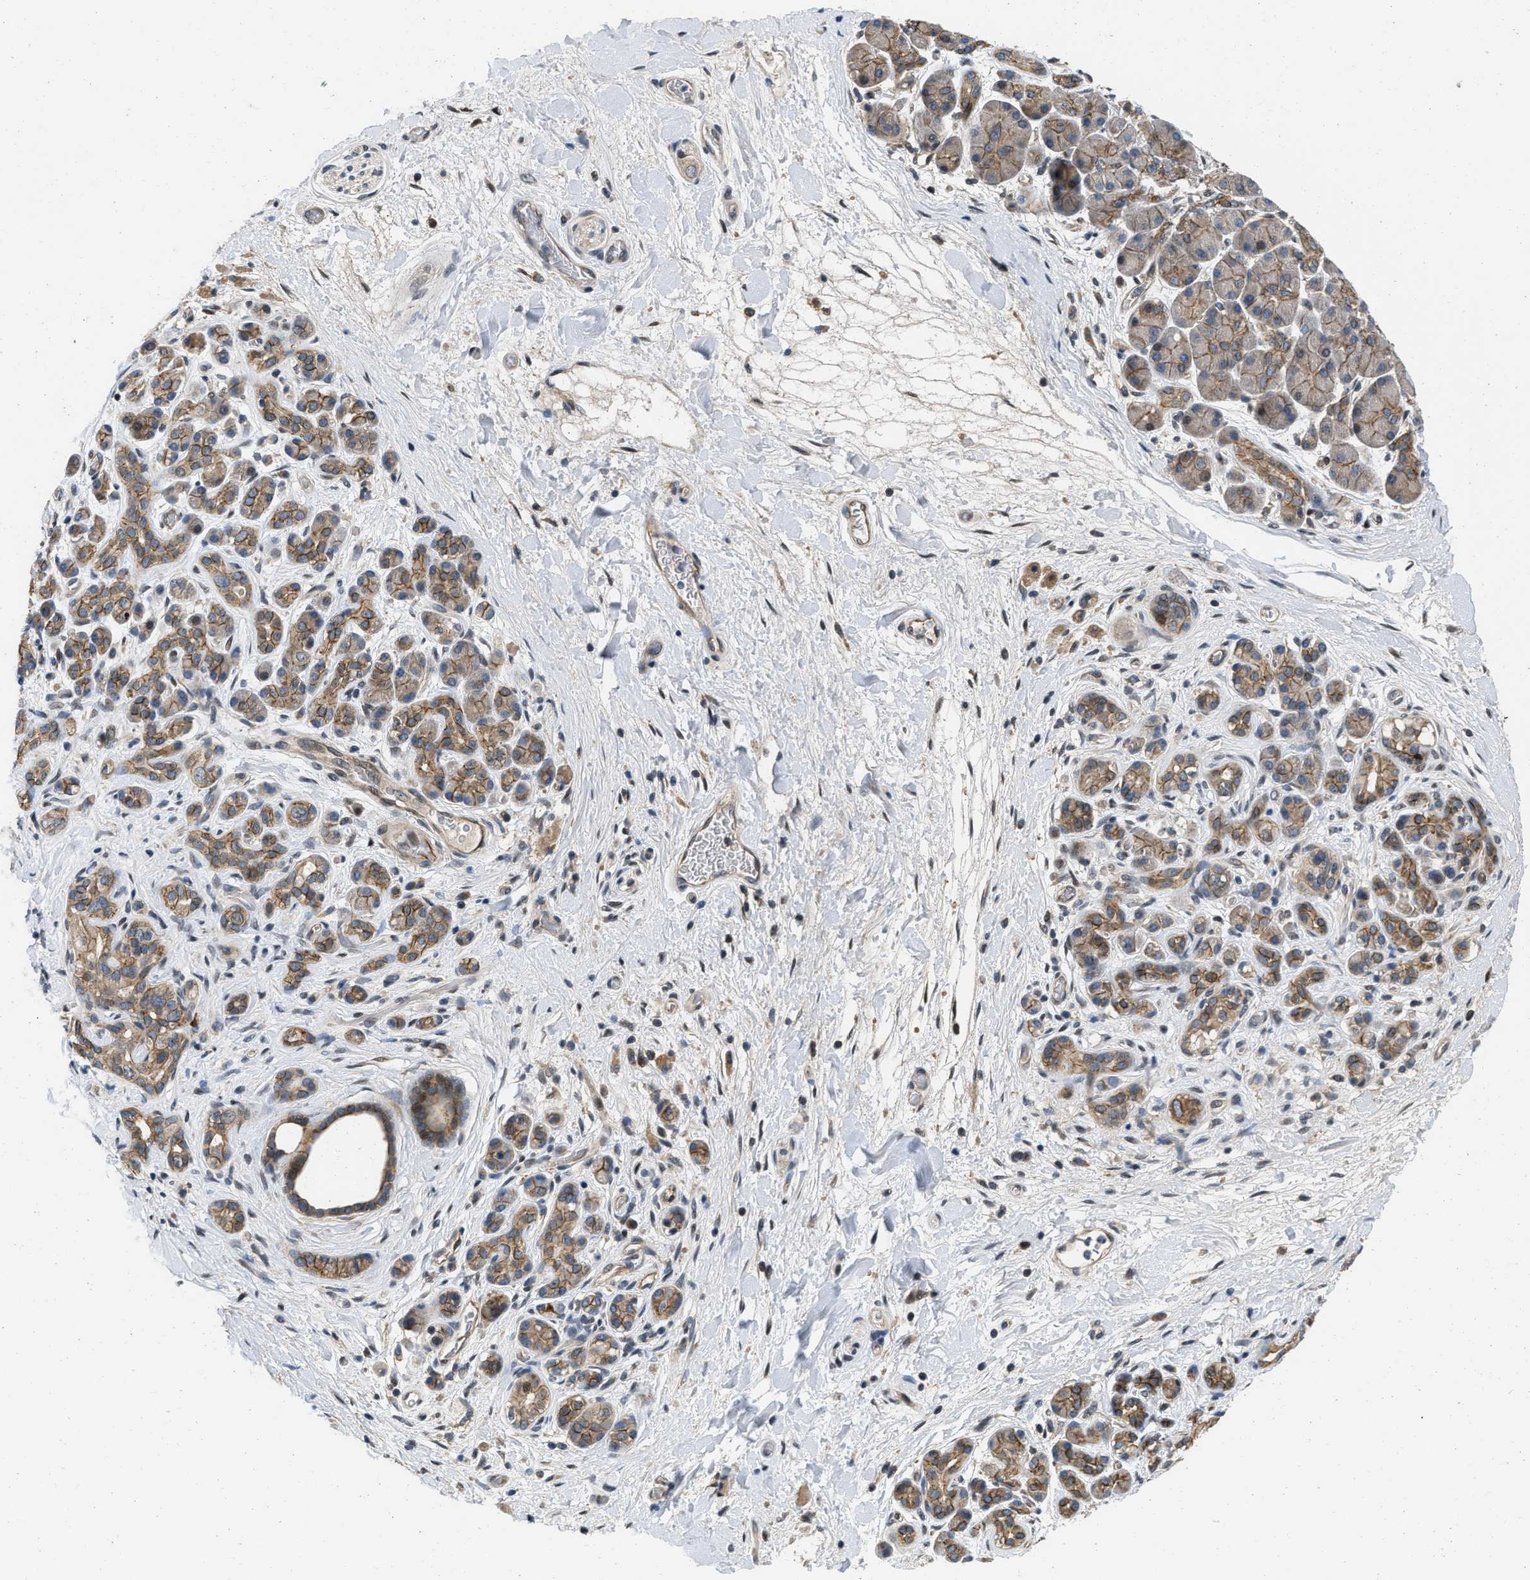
{"staining": {"intensity": "moderate", "quantity": ">75%", "location": "cytoplasmic/membranous"}, "tissue": "pancreatic cancer", "cell_type": "Tumor cells", "image_type": "cancer", "snomed": [{"axis": "morphology", "description": "Adenocarcinoma, NOS"}, {"axis": "topography", "description": "Pancreas"}], "caption": "A medium amount of moderate cytoplasmic/membranous positivity is seen in about >75% of tumor cells in pancreatic cancer tissue.", "gene": "PRDM14", "patient": {"sex": "male", "age": 55}}